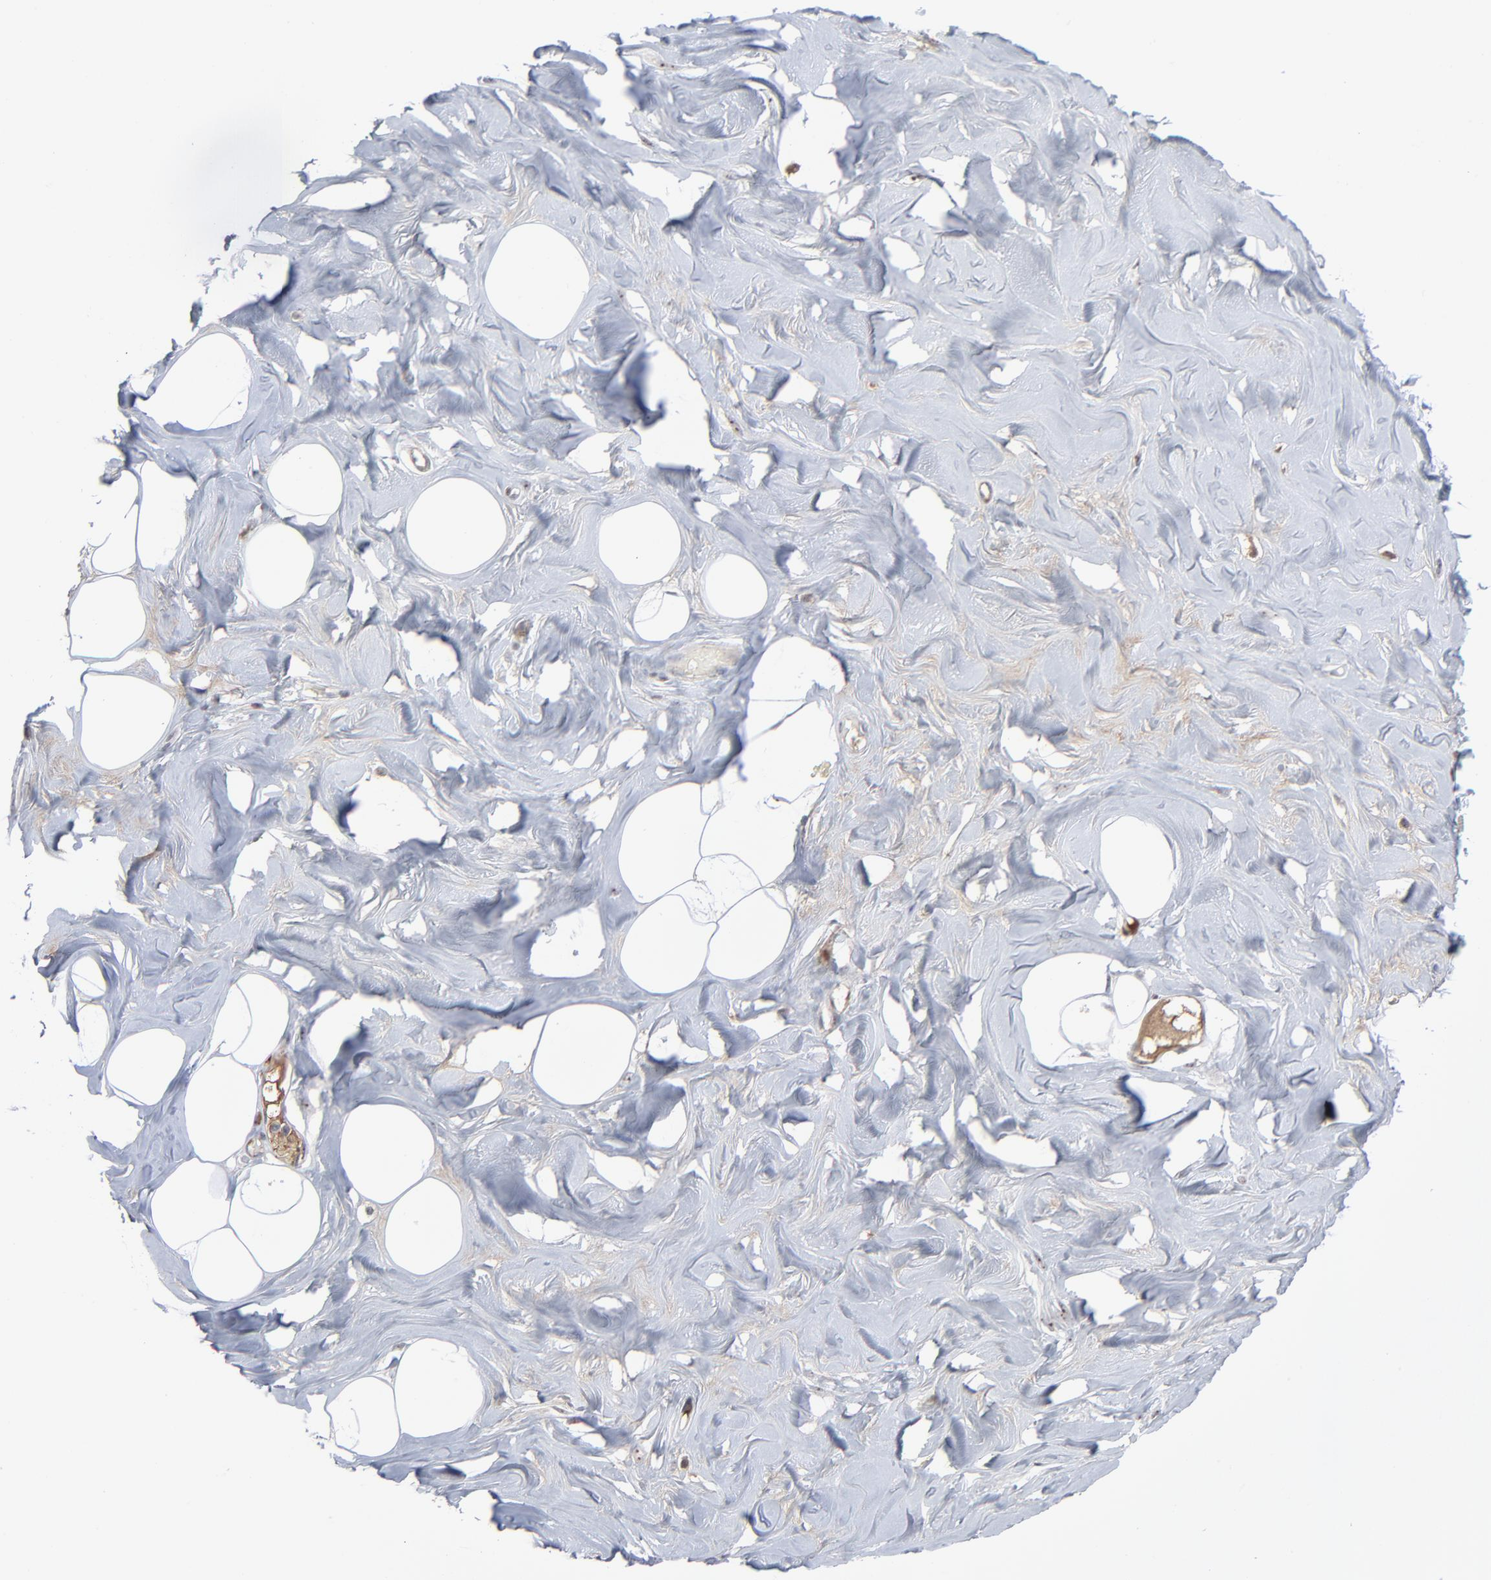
{"staining": {"intensity": "negative", "quantity": "none", "location": "none"}, "tissue": "breast", "cell_type": "Adipocytes", "image_type": "normal", "snomed": [{"axis": "morphology", "description": "Normal tissue, NOS"}, {"axis": "topography", "description": "Breast"}, {"axis": "topography", "description": "Soft tissue"}], "caption": "This is a micrograph of IHC staining of unremarkable breast, which shows no staining in adipocytes. (DAB immunohistochemistry visualized using brightfield microscopy, high magnification).", "gene": "MPHOSPH6", "patient": {"sex": "female", "age": 25}}